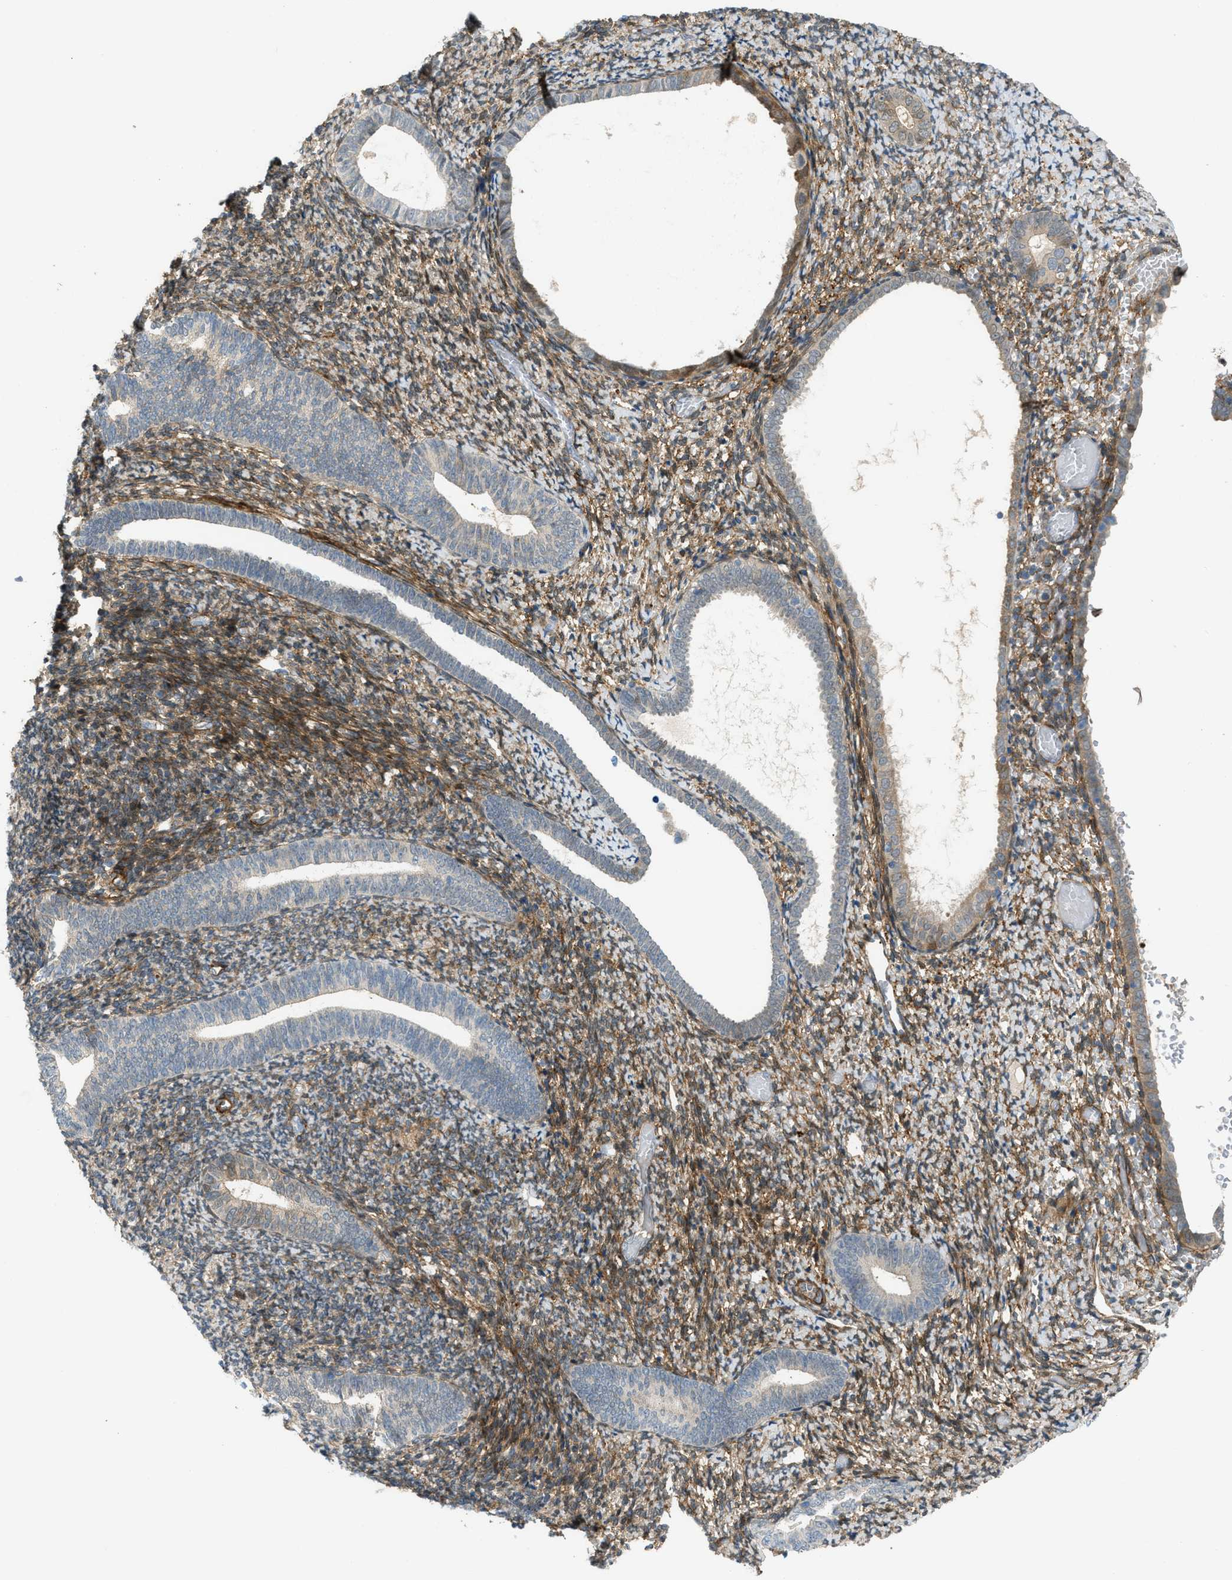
{"staining": {"intensity": "moderate", "quantity": ">75%", "location": "cytoplasmic/membranous"}, "tissue": "endometrium", "cell_type": "Cells in endometrial stroma", "image_type": "normal", "snomed": [{"axis": "morphology", "description": "Normal tissue, NOS"}, {"axis": "topography", "description": "Endometrium"}], "caption": "Endometrium stained with a protein marker displays moderate staining in cells in endometrial stroma.", "gene": "EDNRA", "patient": {"sex": "female", "age": 66}}